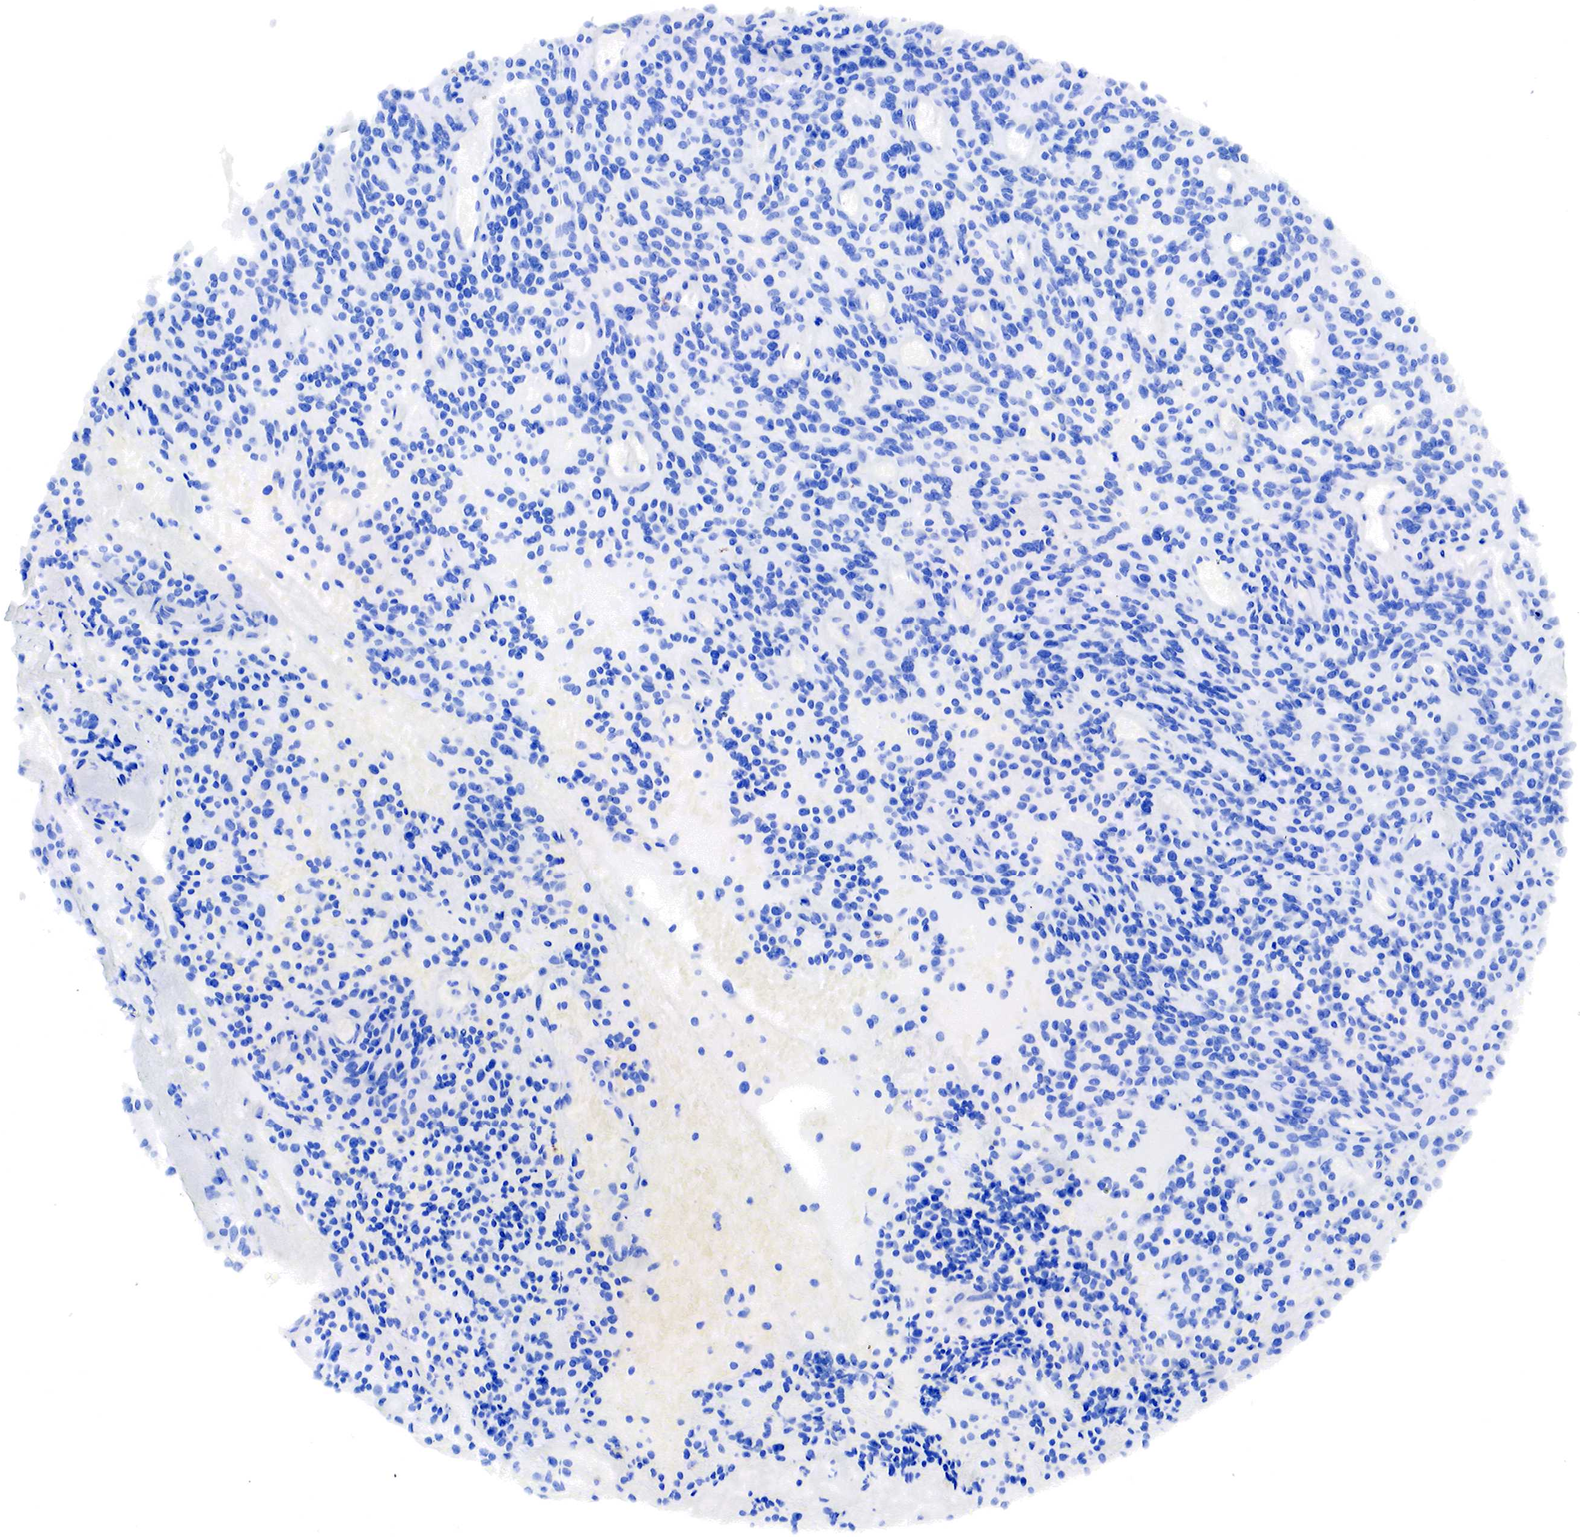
{"staining": {"intensity": "negative", "quantity": "none", "location": "none"}, "tissue": "glioma", "cell_type": "Tumor cells", "image_type": "cancer", "snomed": [{"axis": "morphology", "description": "Glioma, malignant, High grade"}, {"axis": "topography", "description": "Brain"}], "caption": "Micrograph shows no protein staining in tumor cells of malignant glioma (high-grade) tissue. (DAB immunohistochemistry (IHC), high magnification).", "gene": "RDX", "patient": {"sex": "female", "age": 13}}